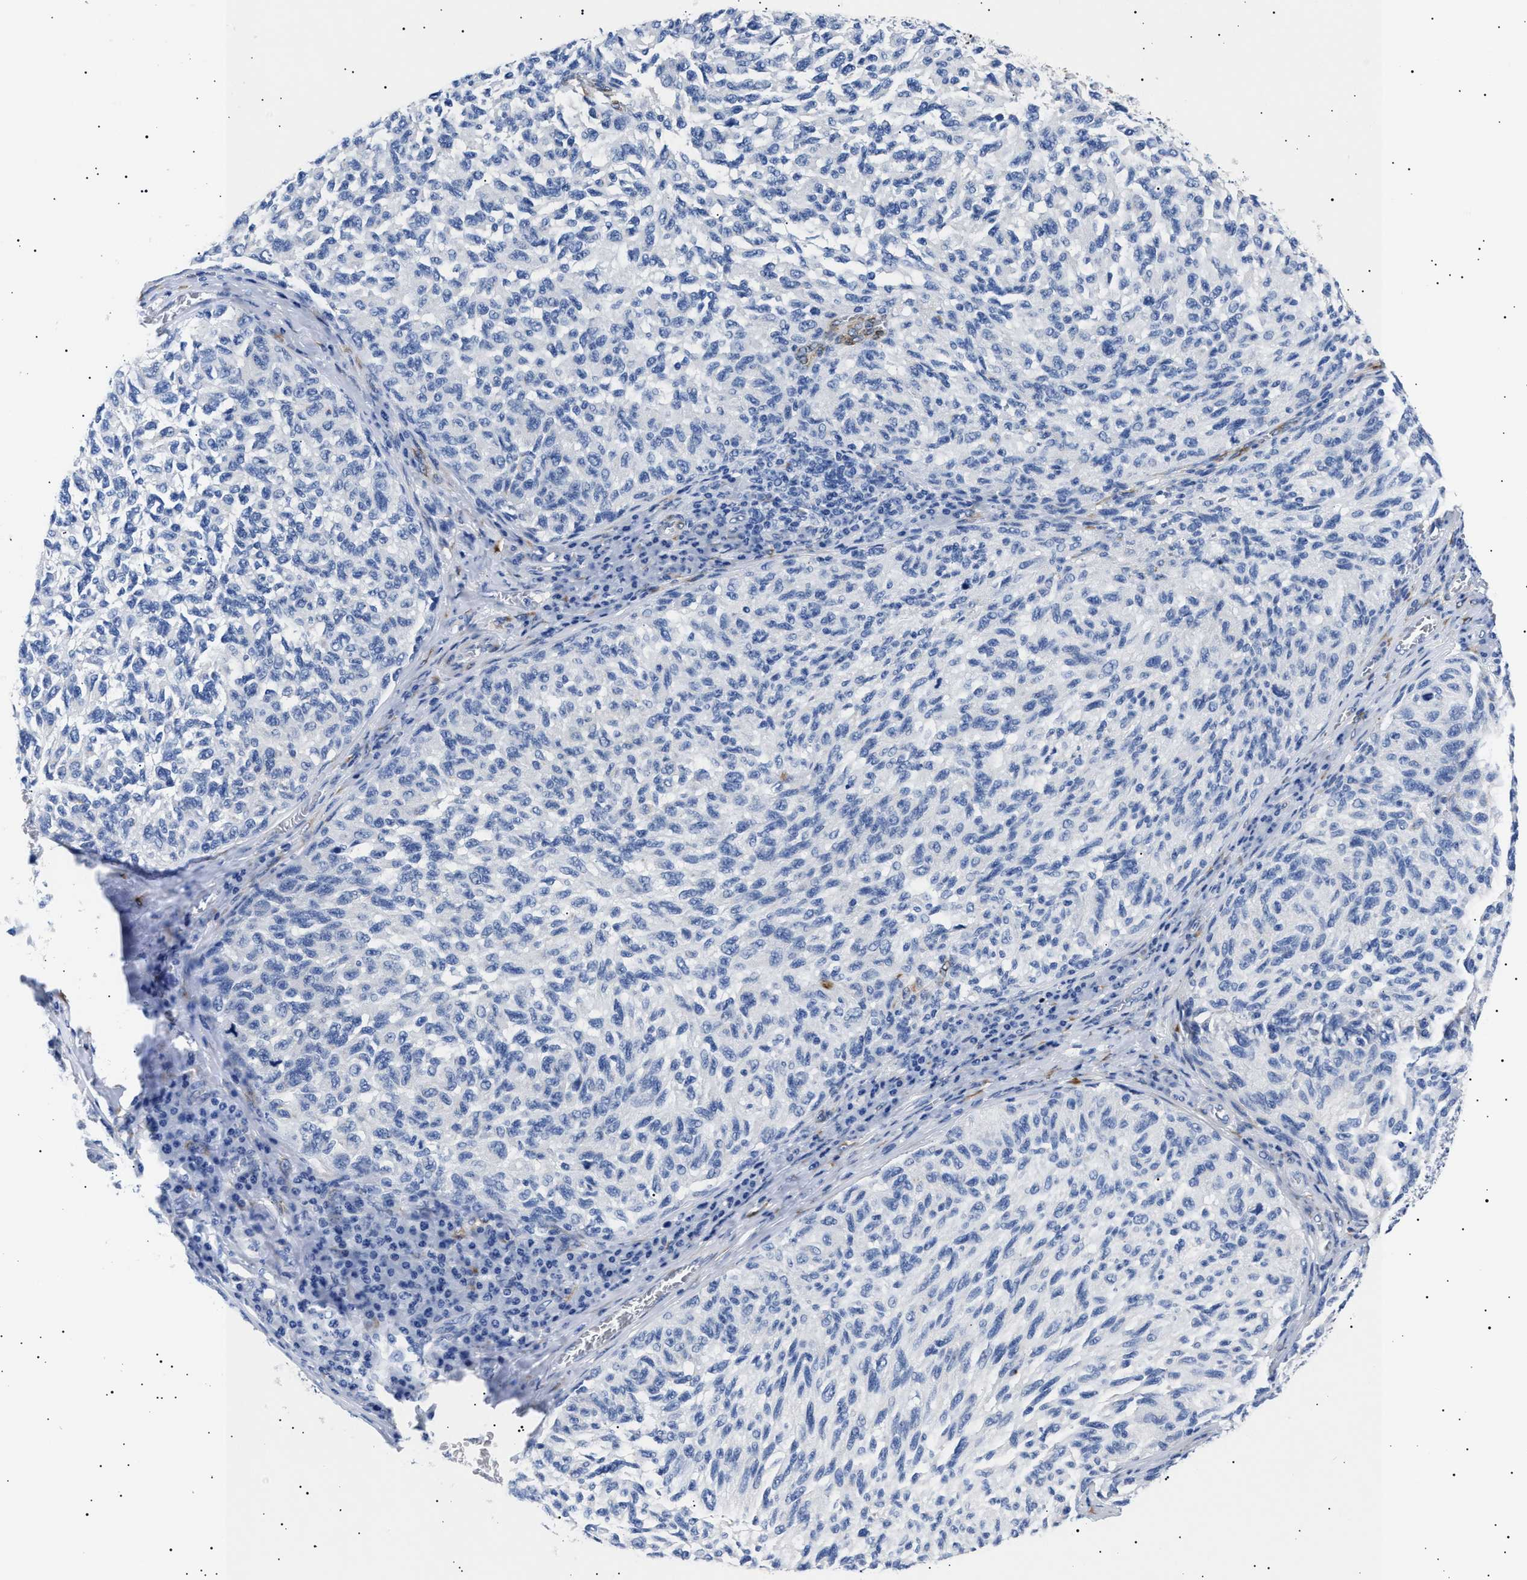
{"staining": {"intensity": "negative", "quantity": "none", "location": "none"}, "tissue": "melanoma", "cell_type": "Tumor cells", "image_type": "cancer", "snomed": [{"axis": "morphology", "description": "Malignant melanoma, NOS"}, {"axis": "topography", "description": "Skin"}], "caption": "An immunohistochemistry (IHC) micrograph of malignant melanoma is shown. There is no staining in tumor cells of malignant melanoma. The staining is performed using DAB brown chromogen with nuclei counter-stained in using hematoxylin.", "gene": "HEMGN", "patient": {"sex": "female", "age": 73}}